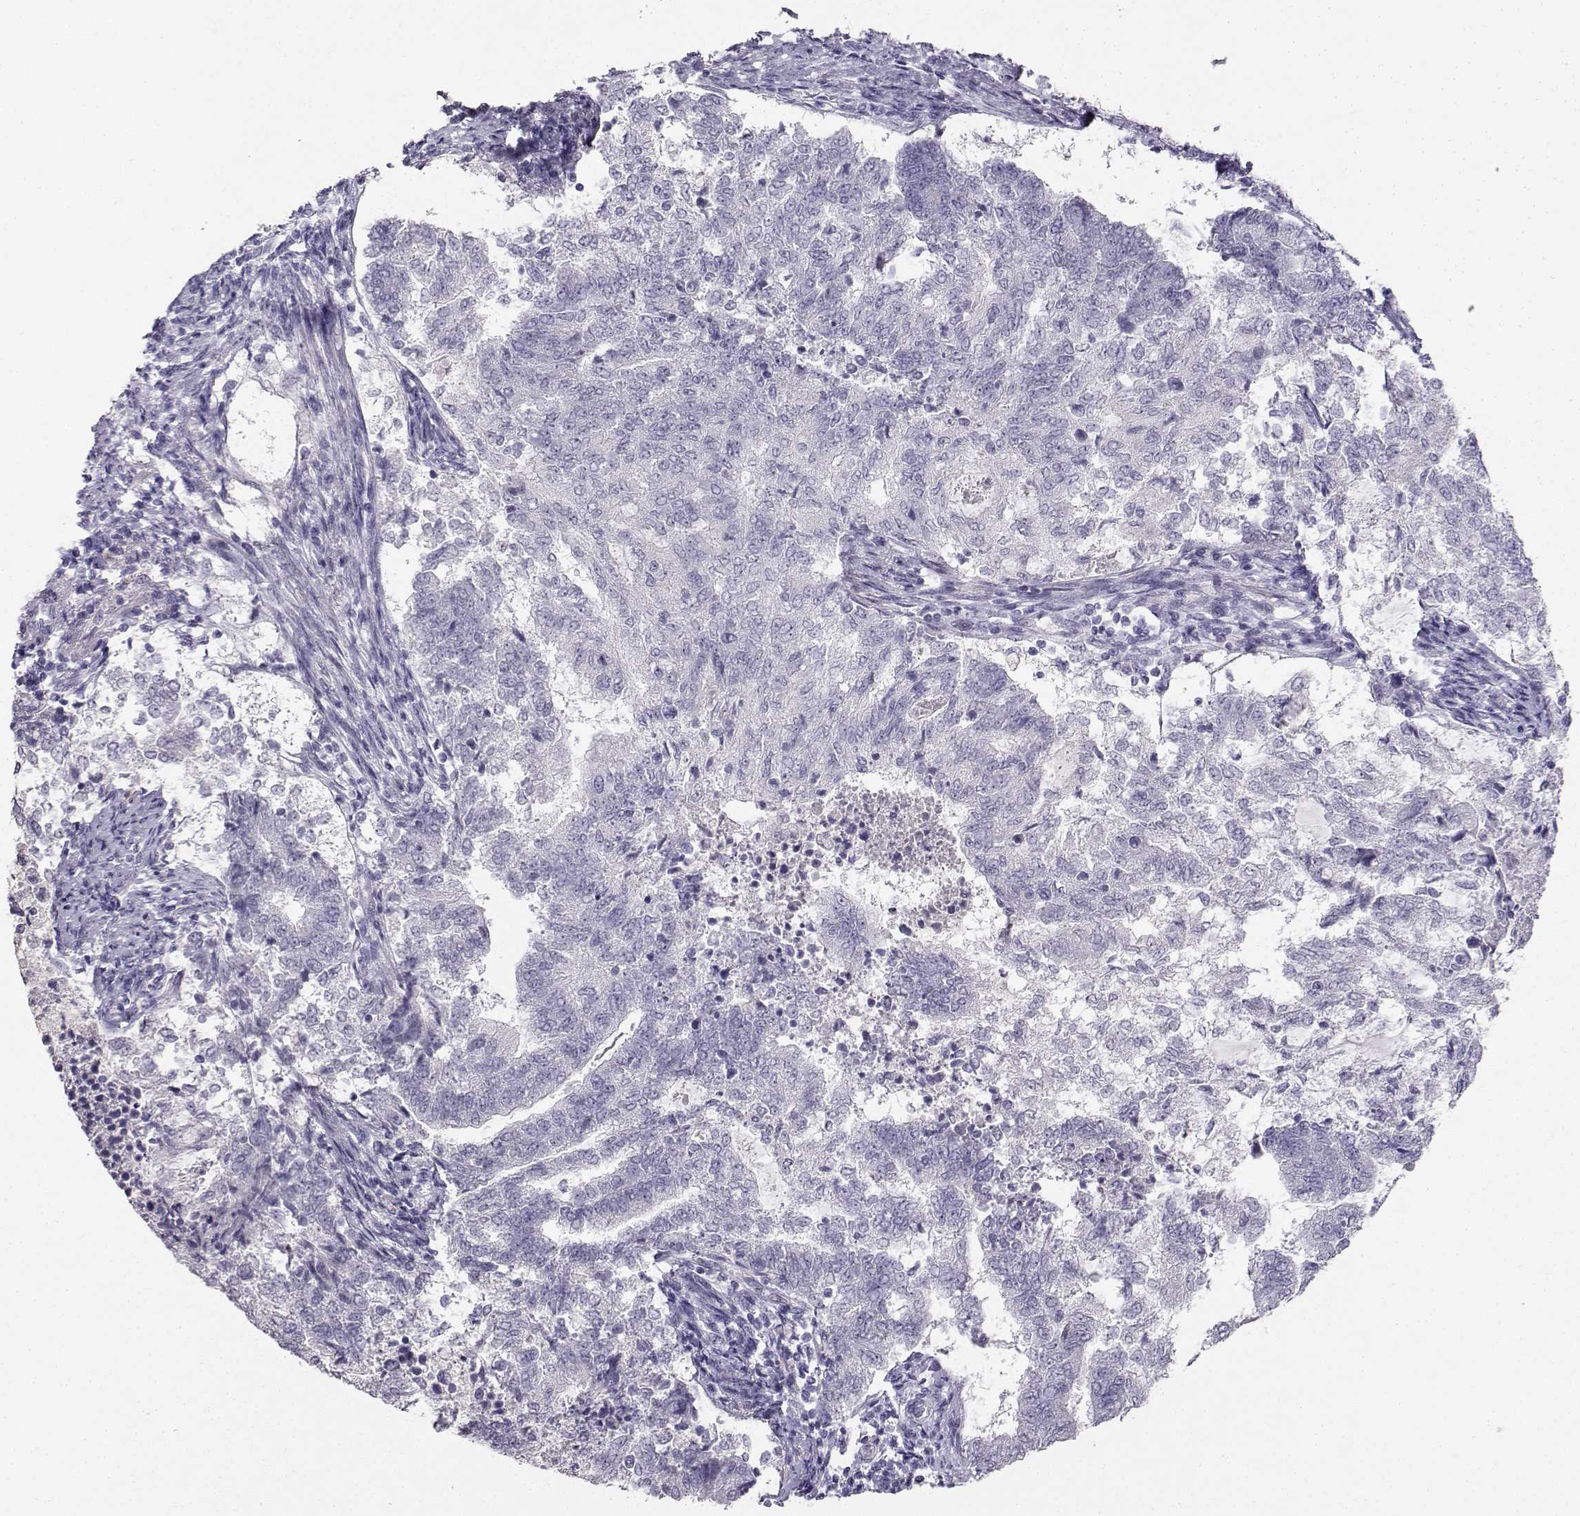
{"staining": {"intensity": "negative", "quantity": "none", "location": "none"}, "tissue": "endometrial cancer", "cell_type": "Tumor cells", "image_type": "cancer", "snomed": [{"axis": "morphology", "description": "Adenocarcinoma, NOS"}, {"axis": "topography", "description": "Endometrium"}], "caption": "This is a image of immunohistochemistry (IHC) staining of adenocarcinoma (endometrial), which shows no positivity in tumor cells.", "gene": "CARTPT", "patient": {"sex": "female", "age": 65}}